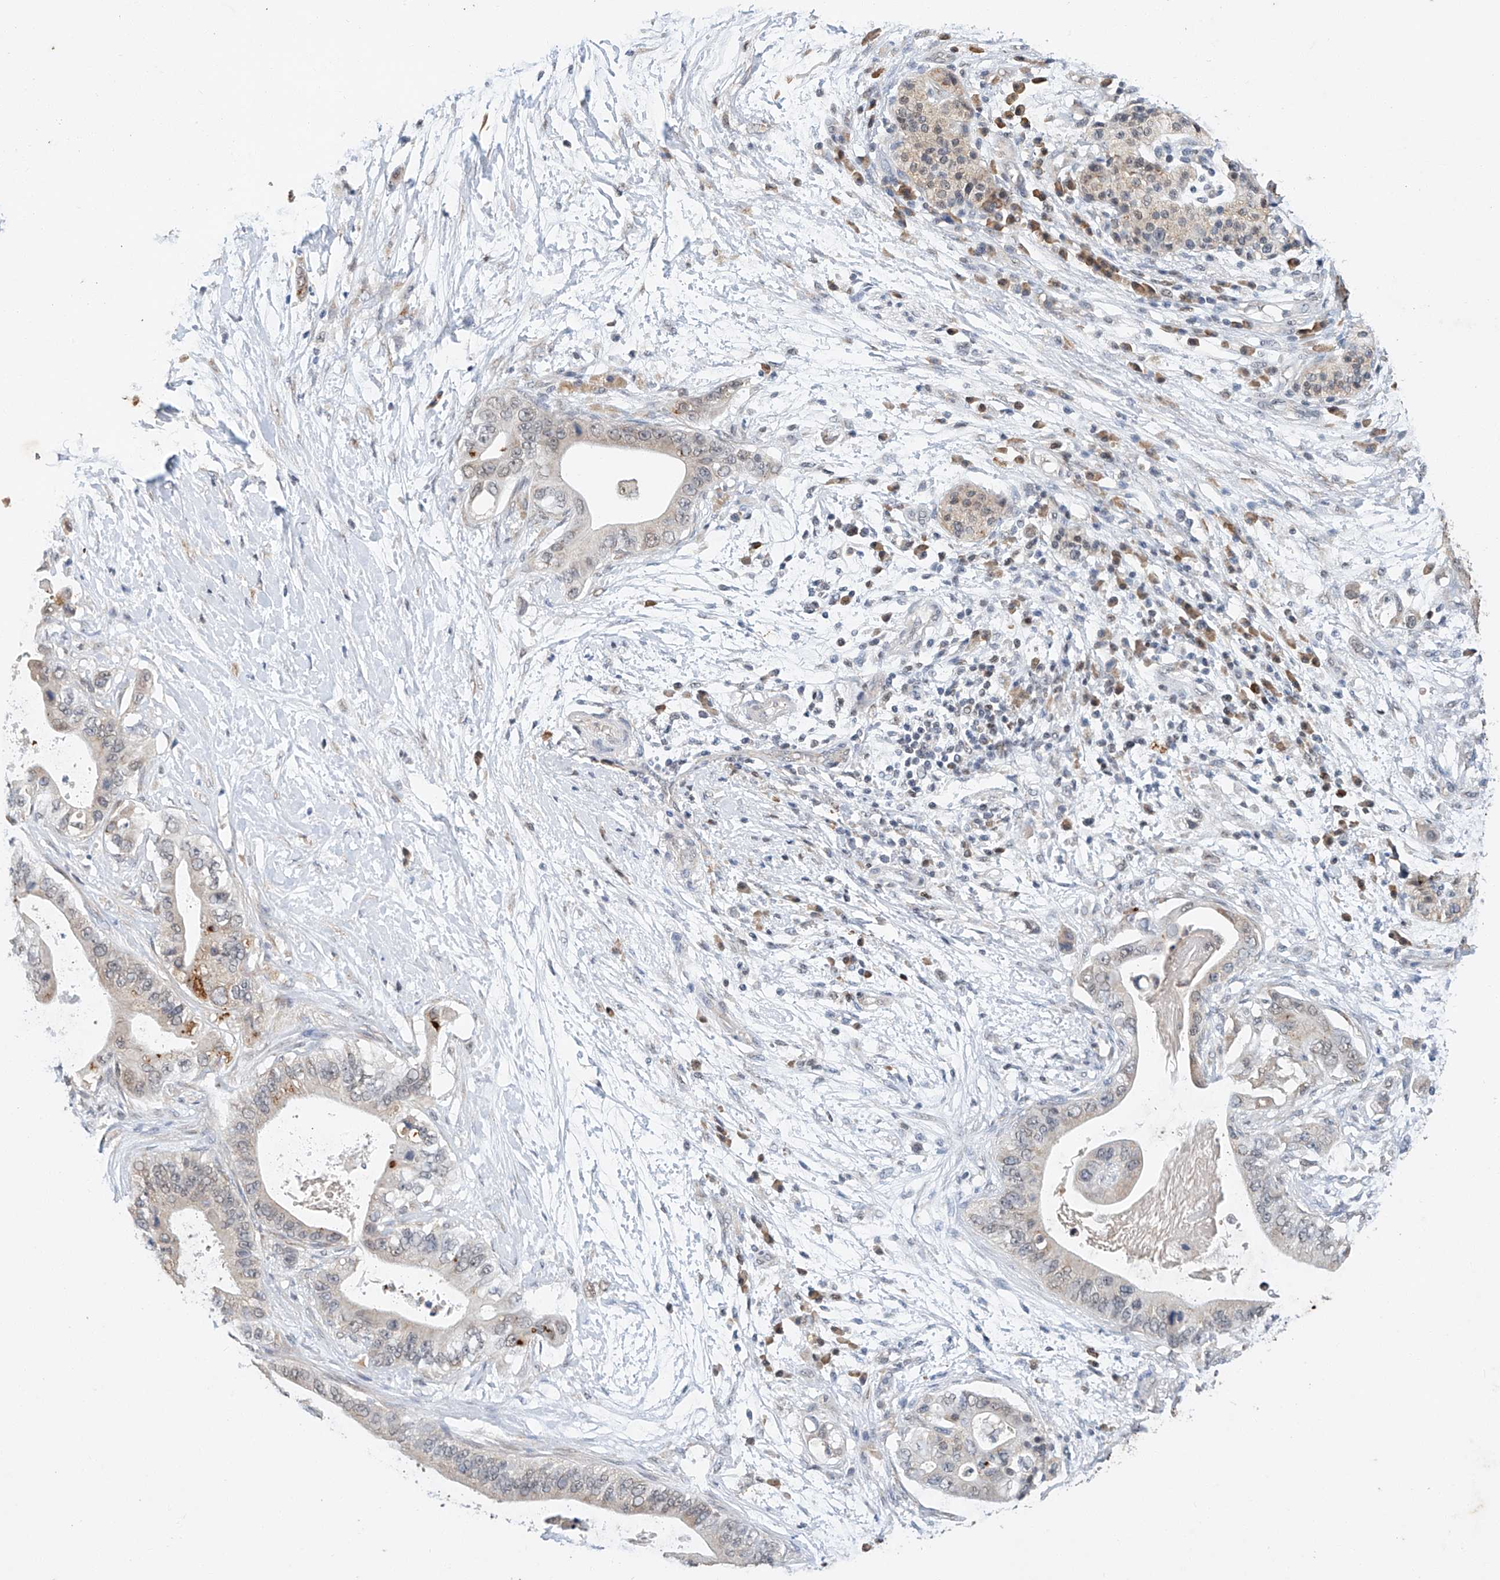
{"staining": {"intensity": "negative", "quantity": "none", "location": "none"}, "tissue": "pancreatic cancer", "cell_type": "Tumor cells", "image_type": "cancer", "snomed": [{"axis": "morphology", "description": "Adenocarcinoma, NOS"}, {"axis": "topography", "description": "Pancreas"}], "caption": "An IHC histopathology image of pancreatic cancer (adenocarcinoma) is shown. There is no staining in tumor cells of pancreatic cancer (adenocarcinoma).", "gene": "CTDP1", "patient": {"sex": "male", "age": 77}}